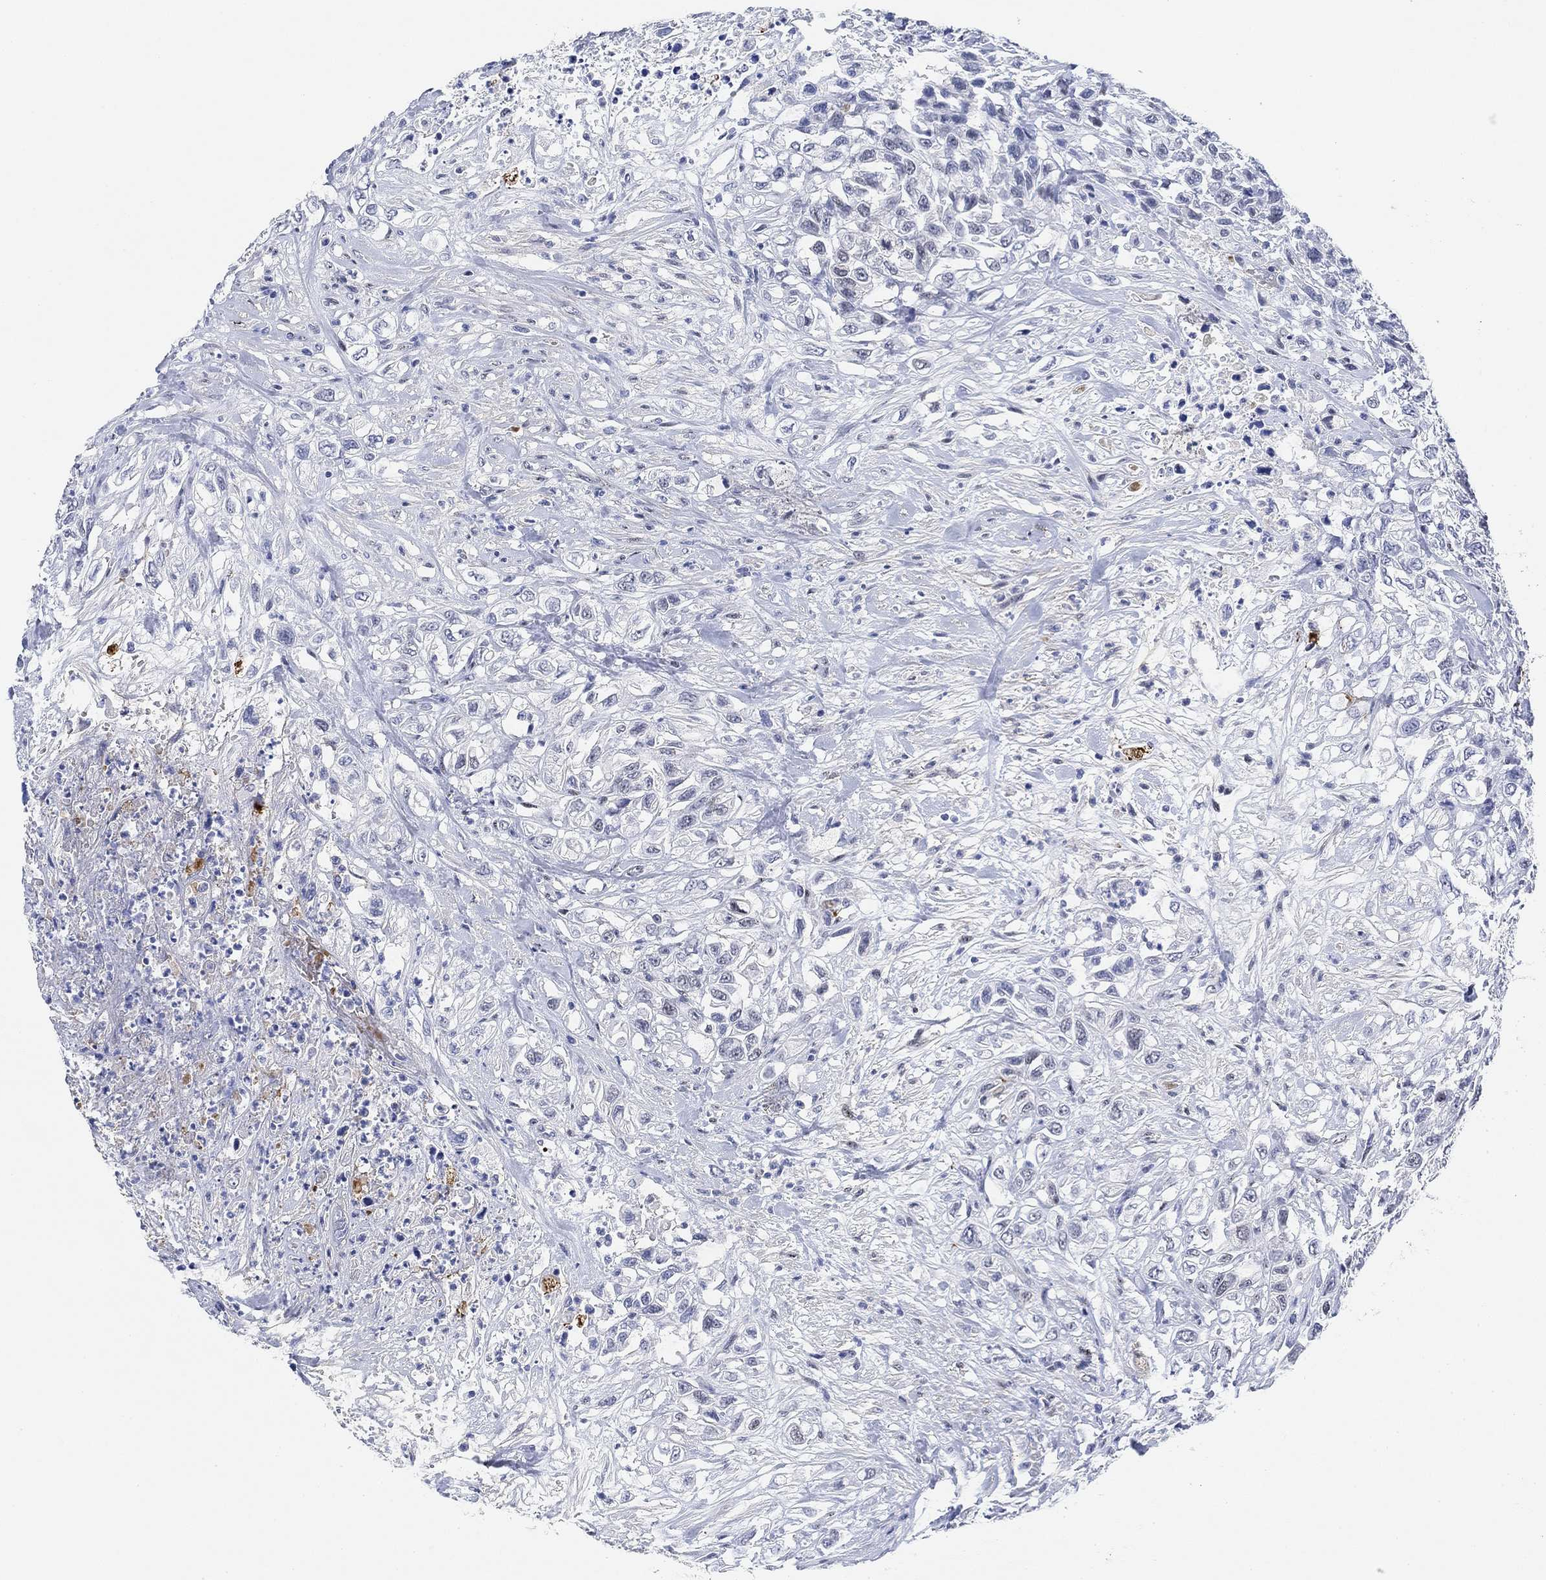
{"staining": {"intensity": "negative", "quantity": "none", "location": "none"}, "tissue": "urothelial cancer", "cell_type": "Tumor cells", "image_type": "cancer", "snomed": [{"axis": "morphology", "description": "Urothelial carcinoma, High grade"}, {"axis": "topography", "description": "Urinary bladder"}], "caption": "Immunohistochemistry (IHC) histopathology image of human urothelial cancer stained for a protein (brown), which demonstrates no positivity in tumor cells.", "gene": "PAX6", "patient": {"sex": "female", "age": 56}}